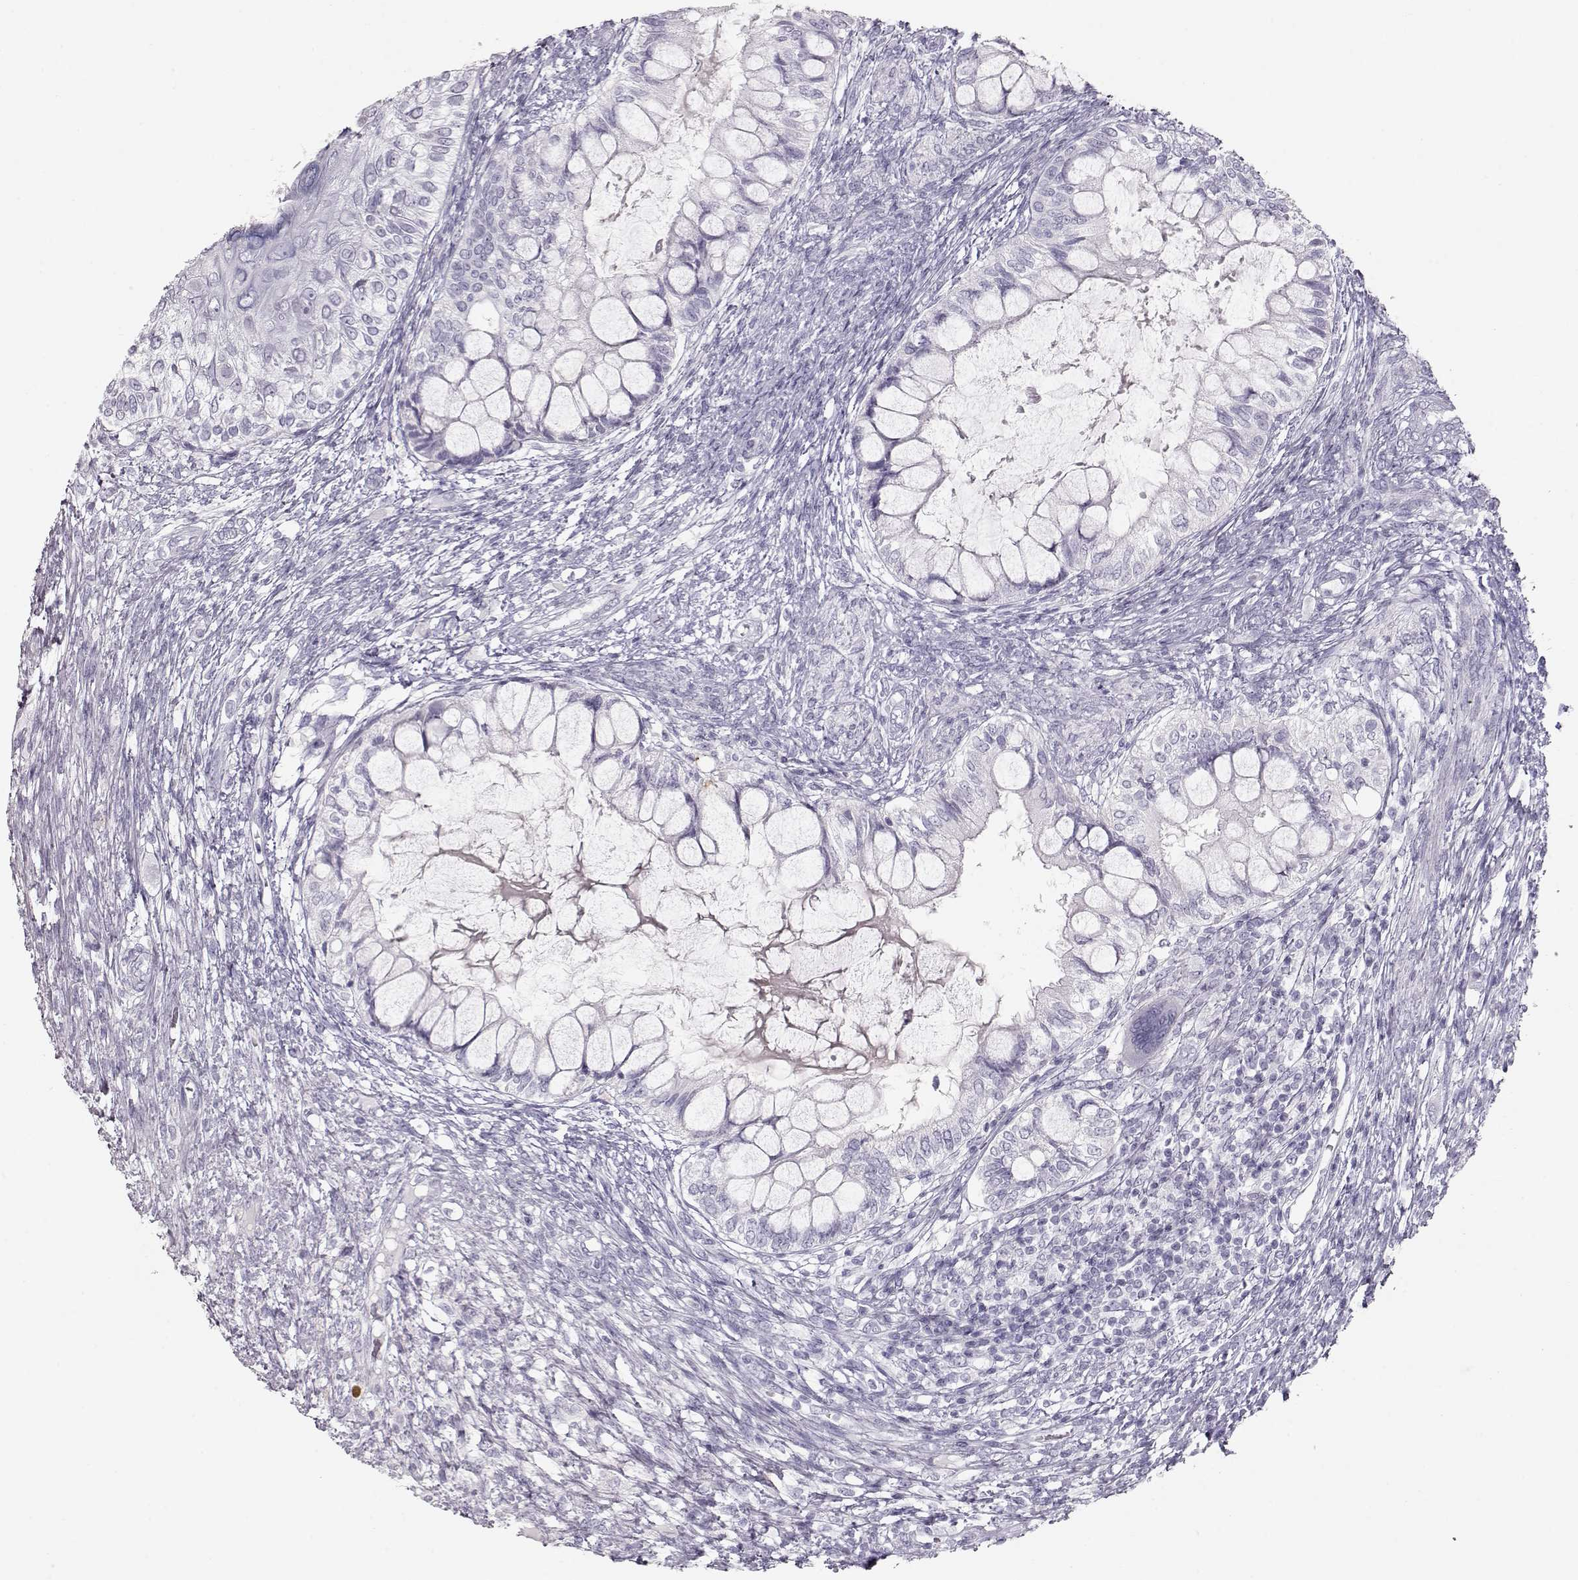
{"staining": {"intensity": "negative", "quantity": "none", "location": "none"}, "tissue": "testis cancer", "cell_type": "Tumor cells", "image_type": "cancer", "snomed": [{"axis": "morphology", "description": "Seminoma, NOS"}, {"axis": "morphology", "description": "Carcinoma, Embryonal, NOS"}, {"axis": "topography", "description": "Testis"}], "caption": "Histopathology image shows no protein expression in tumor cells of embryonal carcinoma (testis) tissue.", "gene": "MIP", "patient": {"sex": "male", "age": 41}}